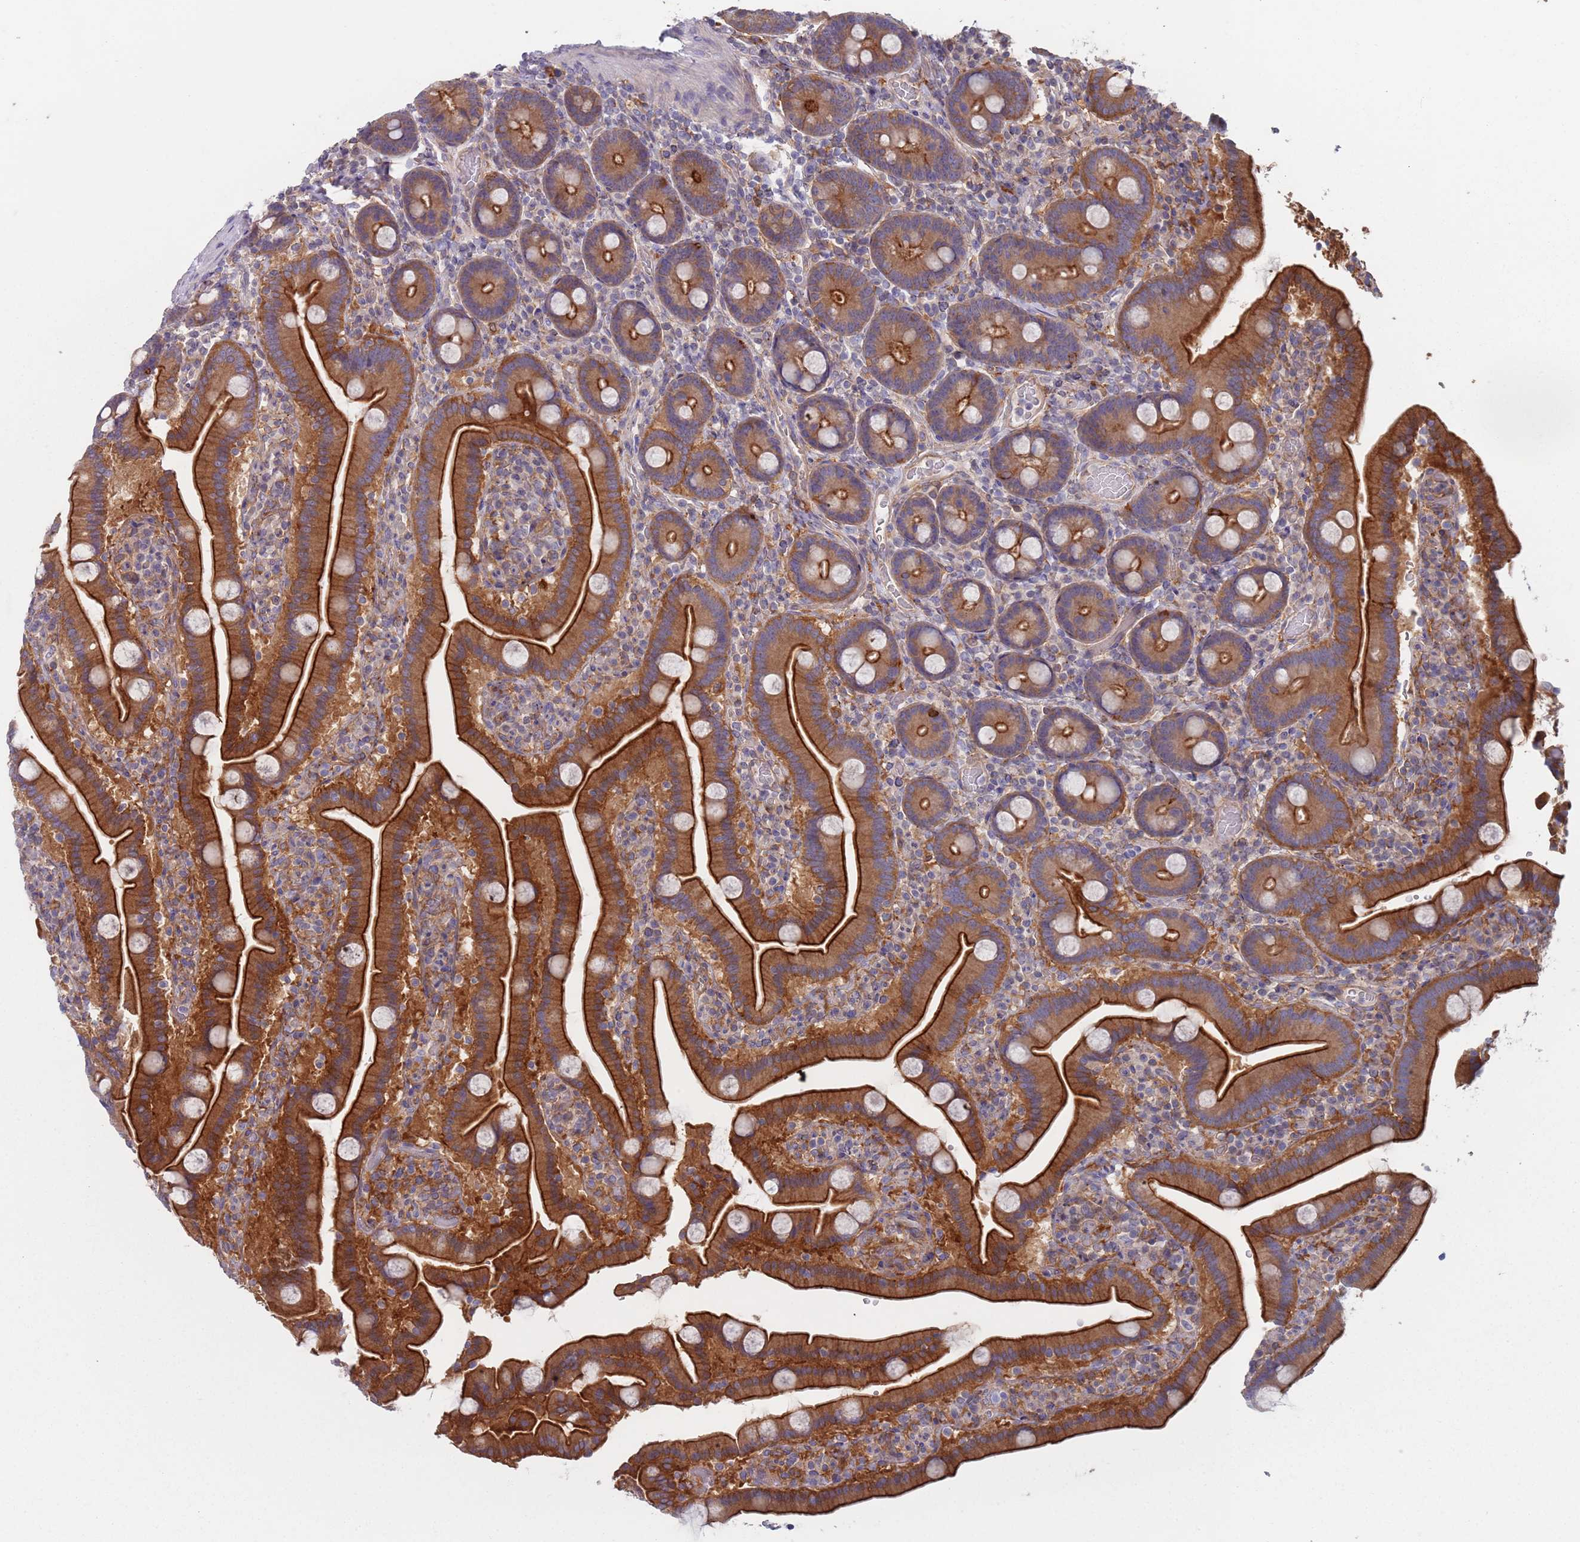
{"staining": {"intensity": "strong", "quantity": ">75%", "location": "cytoplasmic/membranous"}, "tissue": "duodenum", "cell_type": "Glandular cells", "image_type": "normal", "snomed": [{"axis": "morphology", "description": "Normal tissue, NOS"}, {"axis": "topography", "description": "Duodenum"}], "caption": "Protein staining of normal duodenum displays strong cytoplasmic/membranous staining in about >75% of glandular cells. Nuclei are stained in blue.", "gene": "APPL2", "patient": {"sex": "male", "age": 55}}